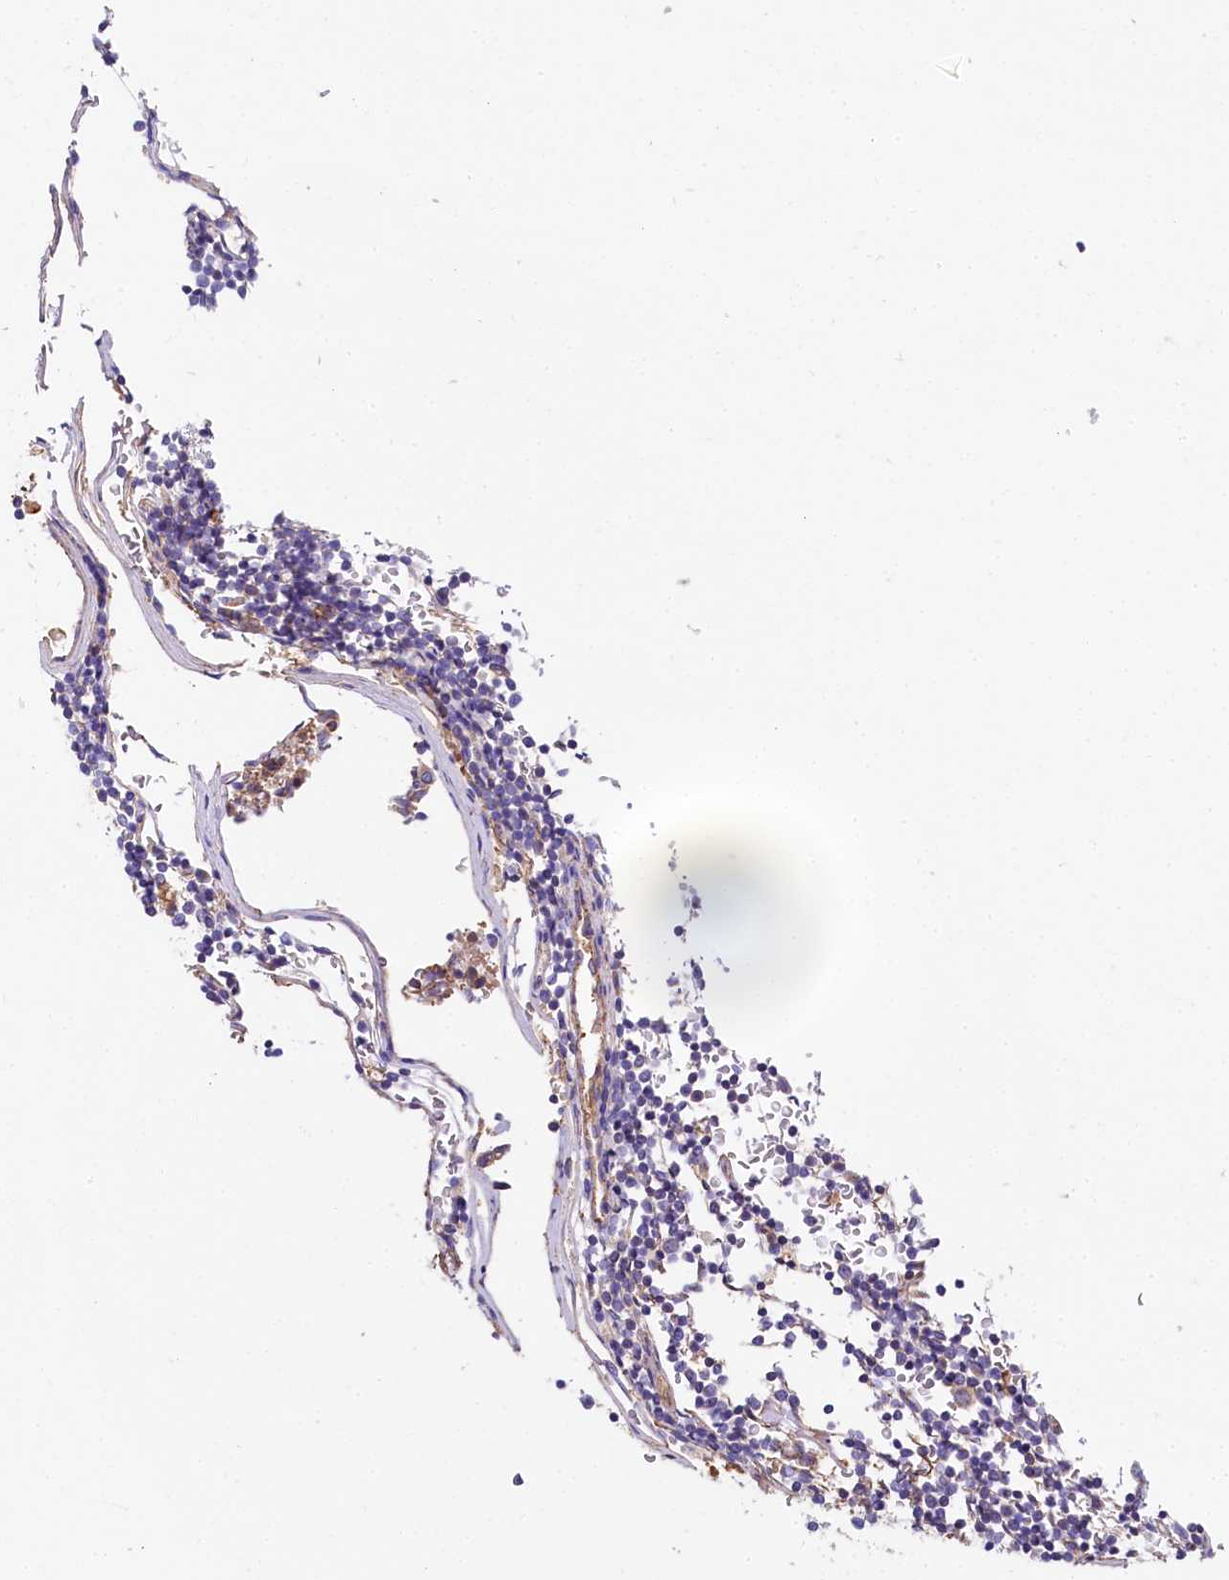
{"staining": {"intensity": "moderate", "quantity": ">75%", "location": "cytoplasmic/membranous"}, "tissue": "carcinoid", "cell_type": "Tumor cells", "image_type": "cancer", "snomed": [{"axis": "morphology", "description": "Carcinoid, malignant, NOS"}, {"axis": "topography", "description": "Pancreas"}], "caption": "A medium amount of moderate cytoplasmic/membranous positivity is seen in approximately >75% of tumor cells in carcinoid tissue.", "gene": "FCHSD2", "patient": {"sex": "female", "age": 54}}